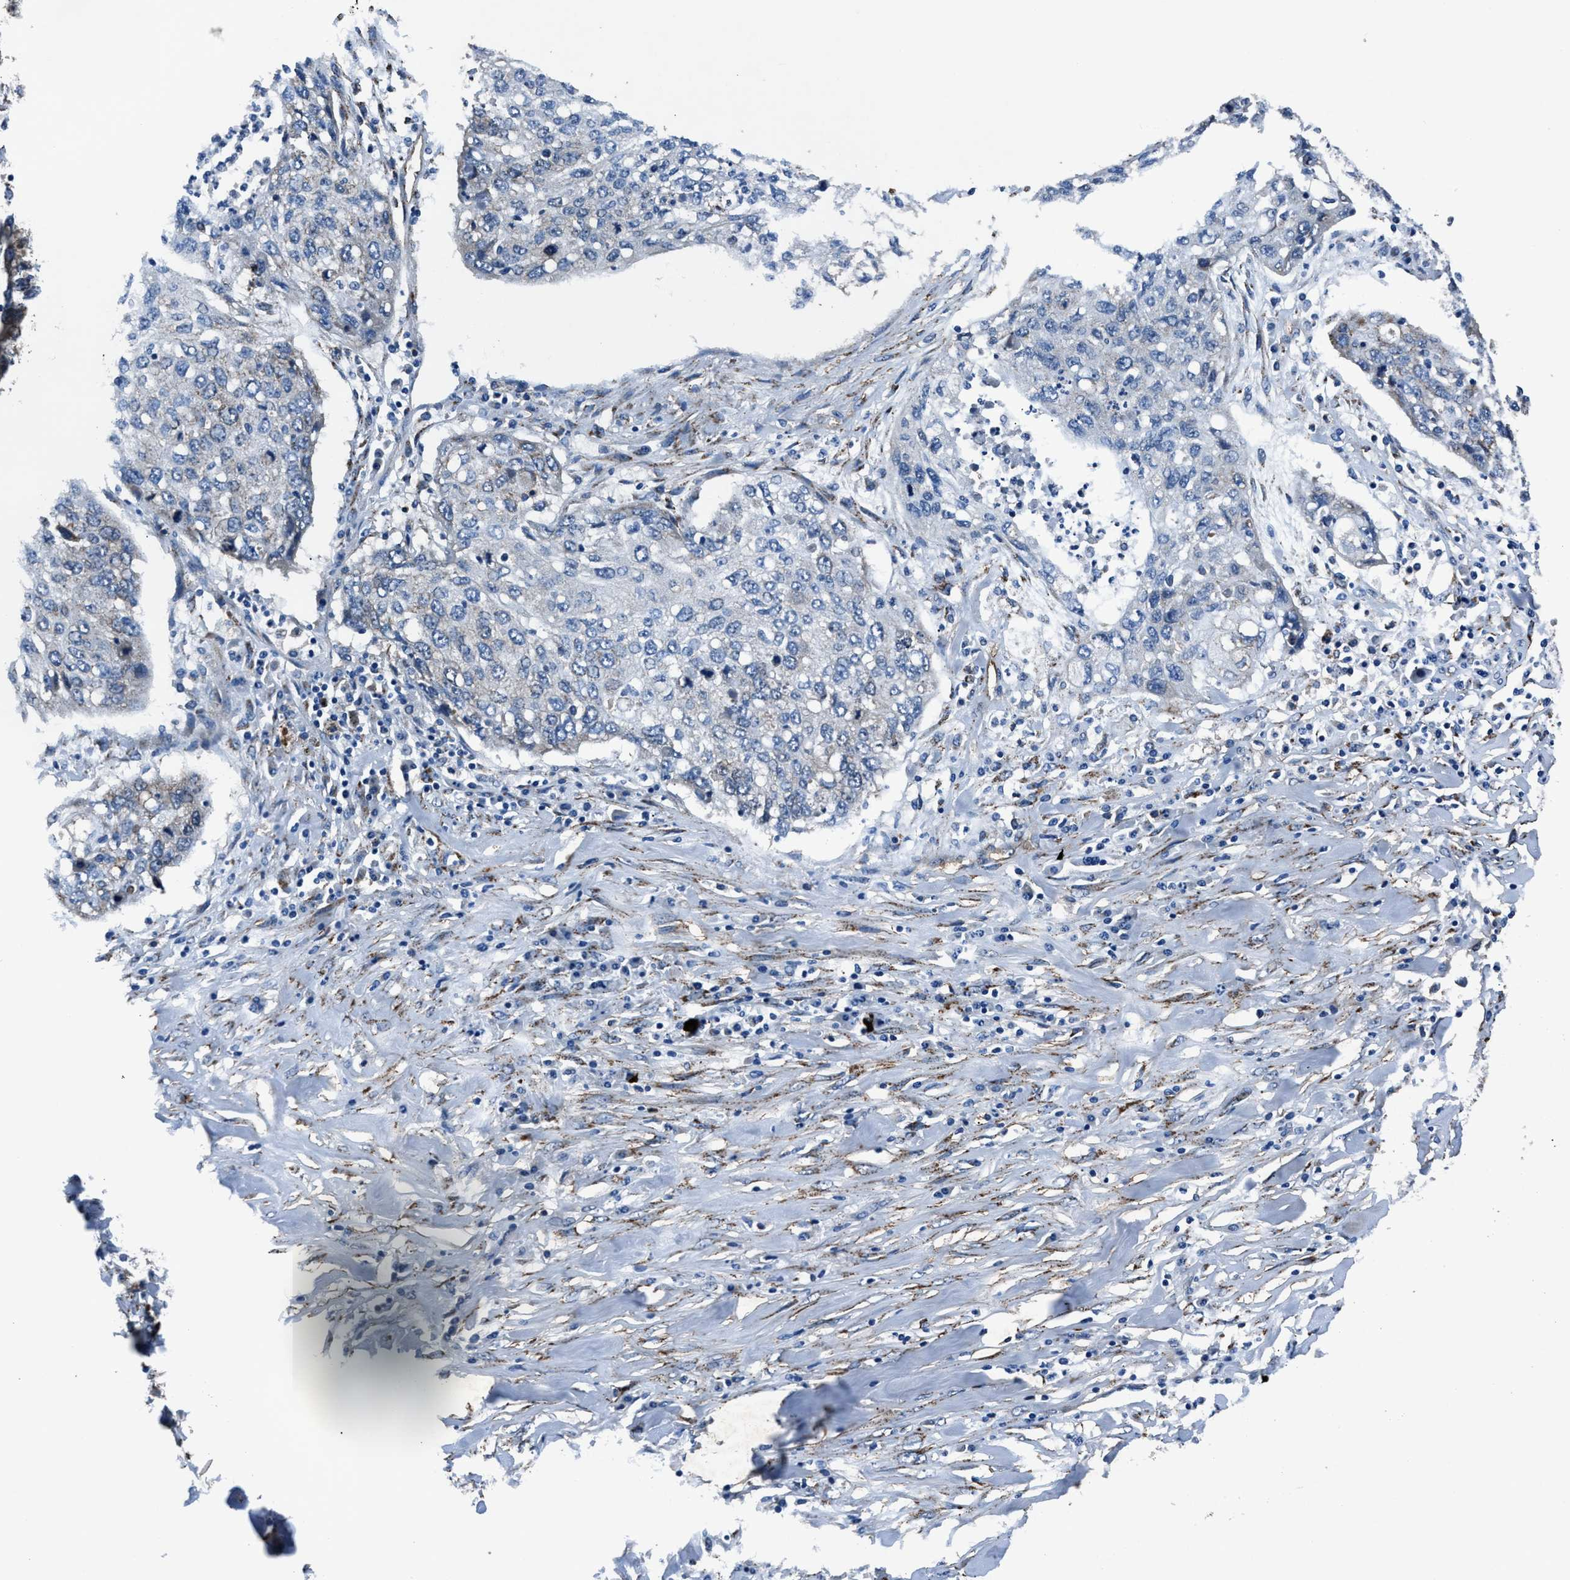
{"staining": {"intensity": "negative", "quantity": "none", "location": "none"}, "tissue": "lung cancer", "cell_type": "Tumor cells", "image_type": "cancer", "snomed": [{"axis": "morphology", "description": "Squamous cell carcinoma, NOS"}, {"axis": "topography", "description": "Lung"}], "caption": "The photomicrograph displays no staining of tumor cells in lung cancer (squamous cell carcinoma). Nuclei are stained in blue.", "gene": "PRTFDC1", "patient": {"sex": "female", "age": 63}}